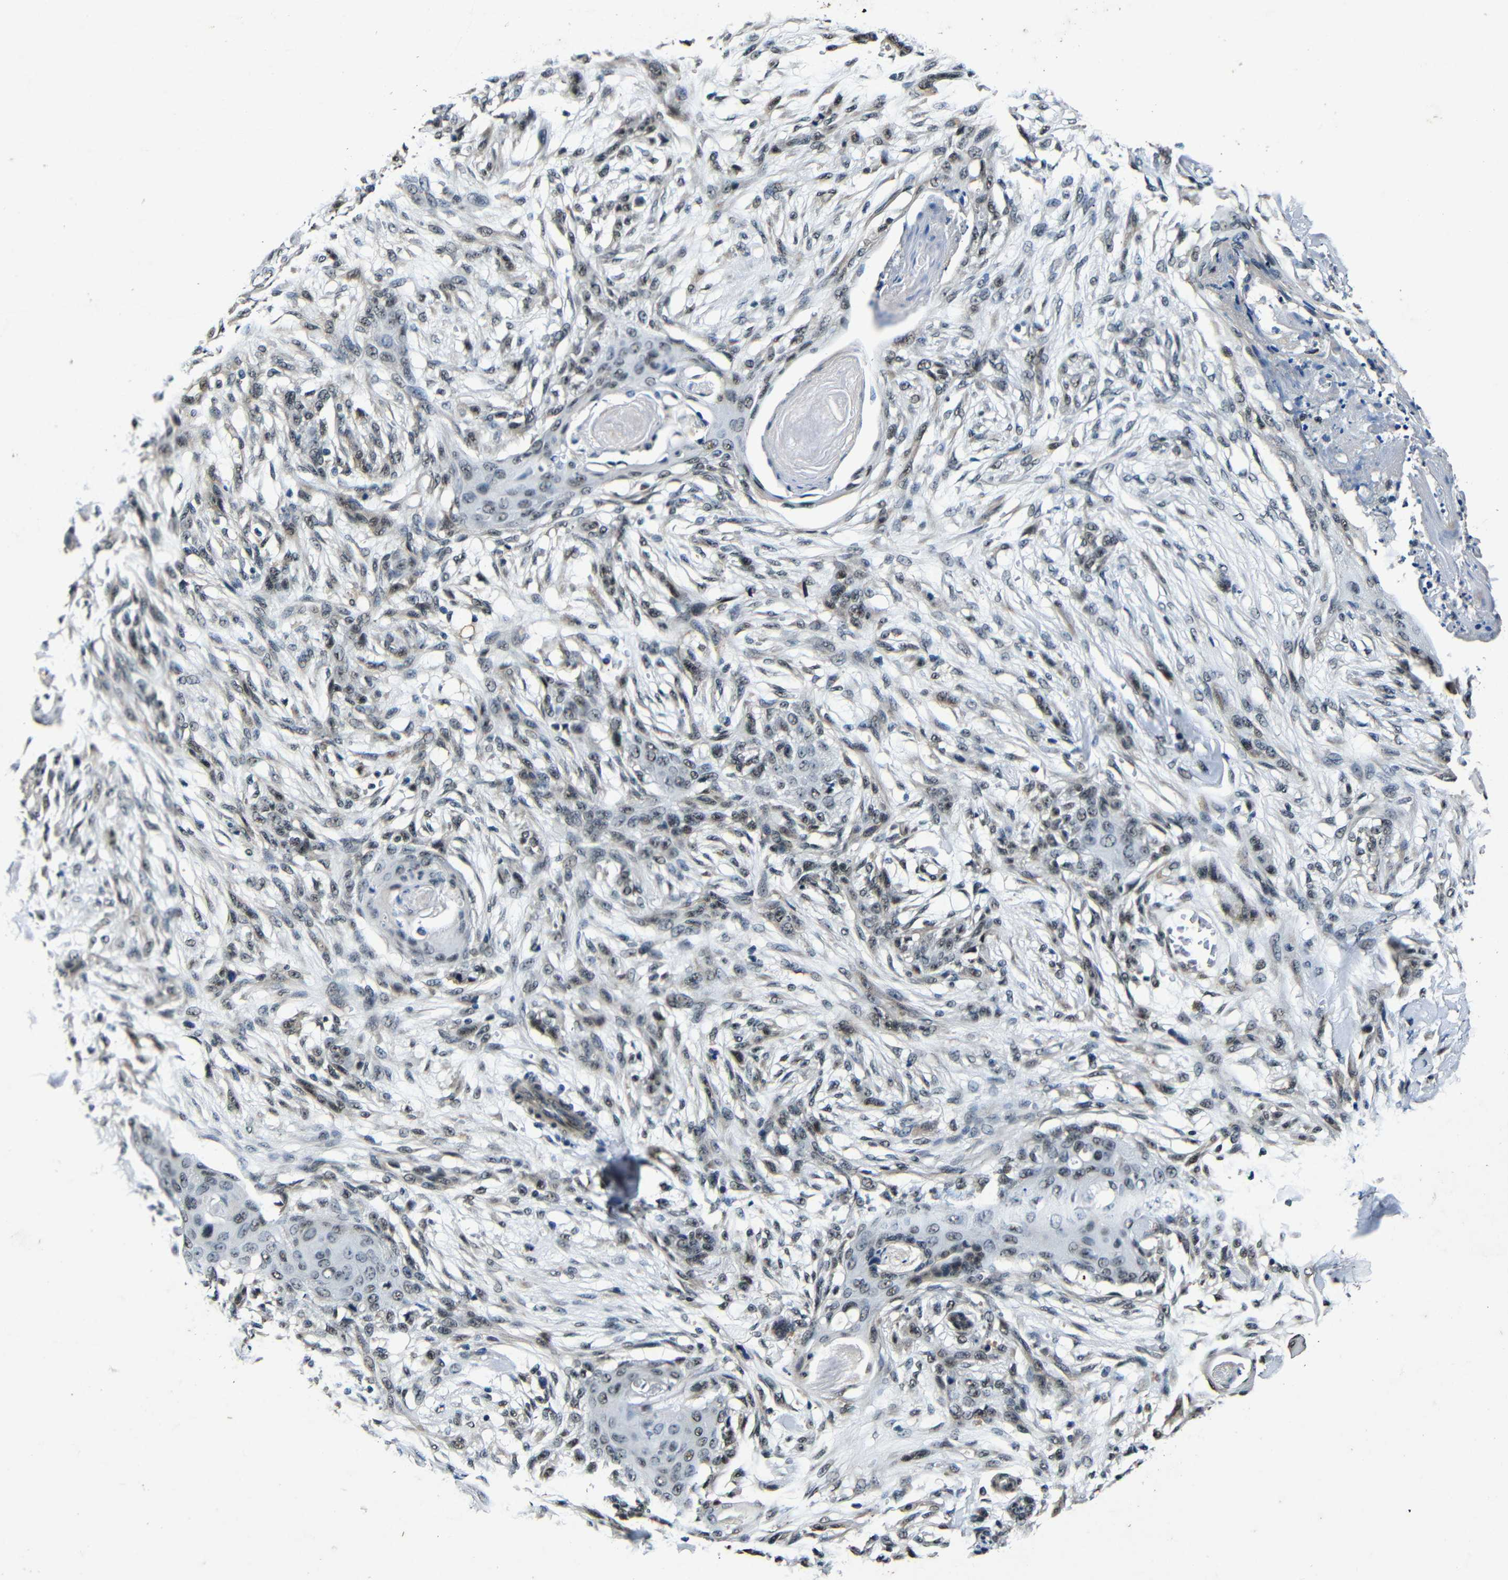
{"staining": {"intensity": "weak", "quantity": ">75%", "location": "nuclear"}, "tissue": "skin cancer", "cell_type": "Tumor cells", "image_type": "cancer", "snomed": [{"axis": "morphology", "description": "Squamous cell carcinoma, NOS"}, {"axis": "topography", "description": "Skin"}], "caption": "A low amount of weak nuclear expression is appreciated in approximately >75% of tumor cells in squamous cell carcinoma (skin) tissue.", "gene": "FOXD4", "patient": {"sex": "female", "age": 59}}